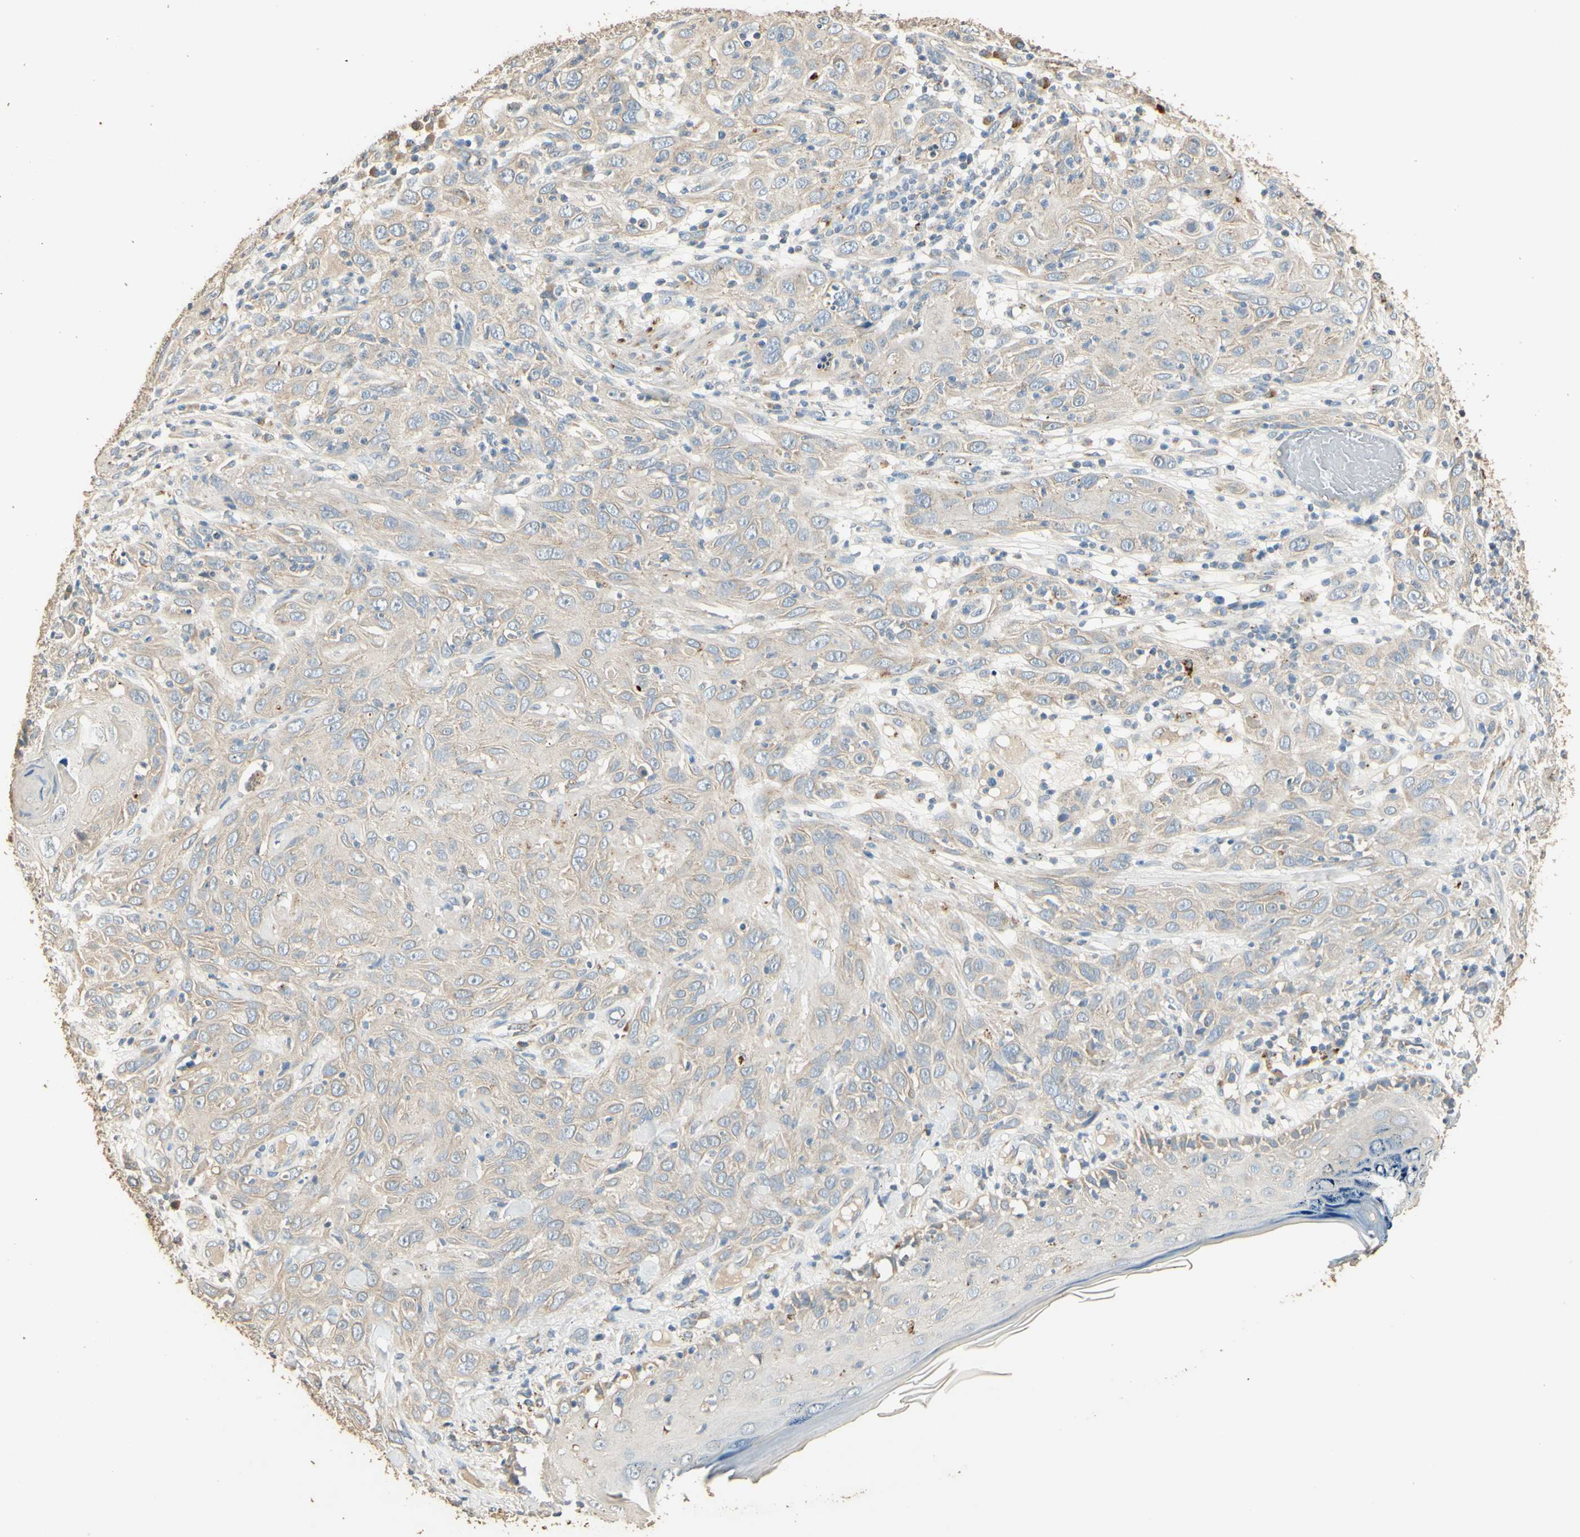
{"staining": {"intensity": "negative", "quantity": "none", "location": "none"}, "tissue": "skin cancer", "cell_type": "Tumor cells", "image_type": "cancer", "snomed": [{"axis": "morphology", "description": "Squamous cell carcinoma, NOS"}, {"axis": "topography", "description": "Skin"}], "caption": "The micrograph shows no staining of tumor cells in skin cancer (squamous cell carcinoma). The staining is performed using DAB brown chromogen with nuclei counter-stained in using hematoxylin.", "gene": "ARHGEF17", "patient": {"sex": "female", "age": 88}}